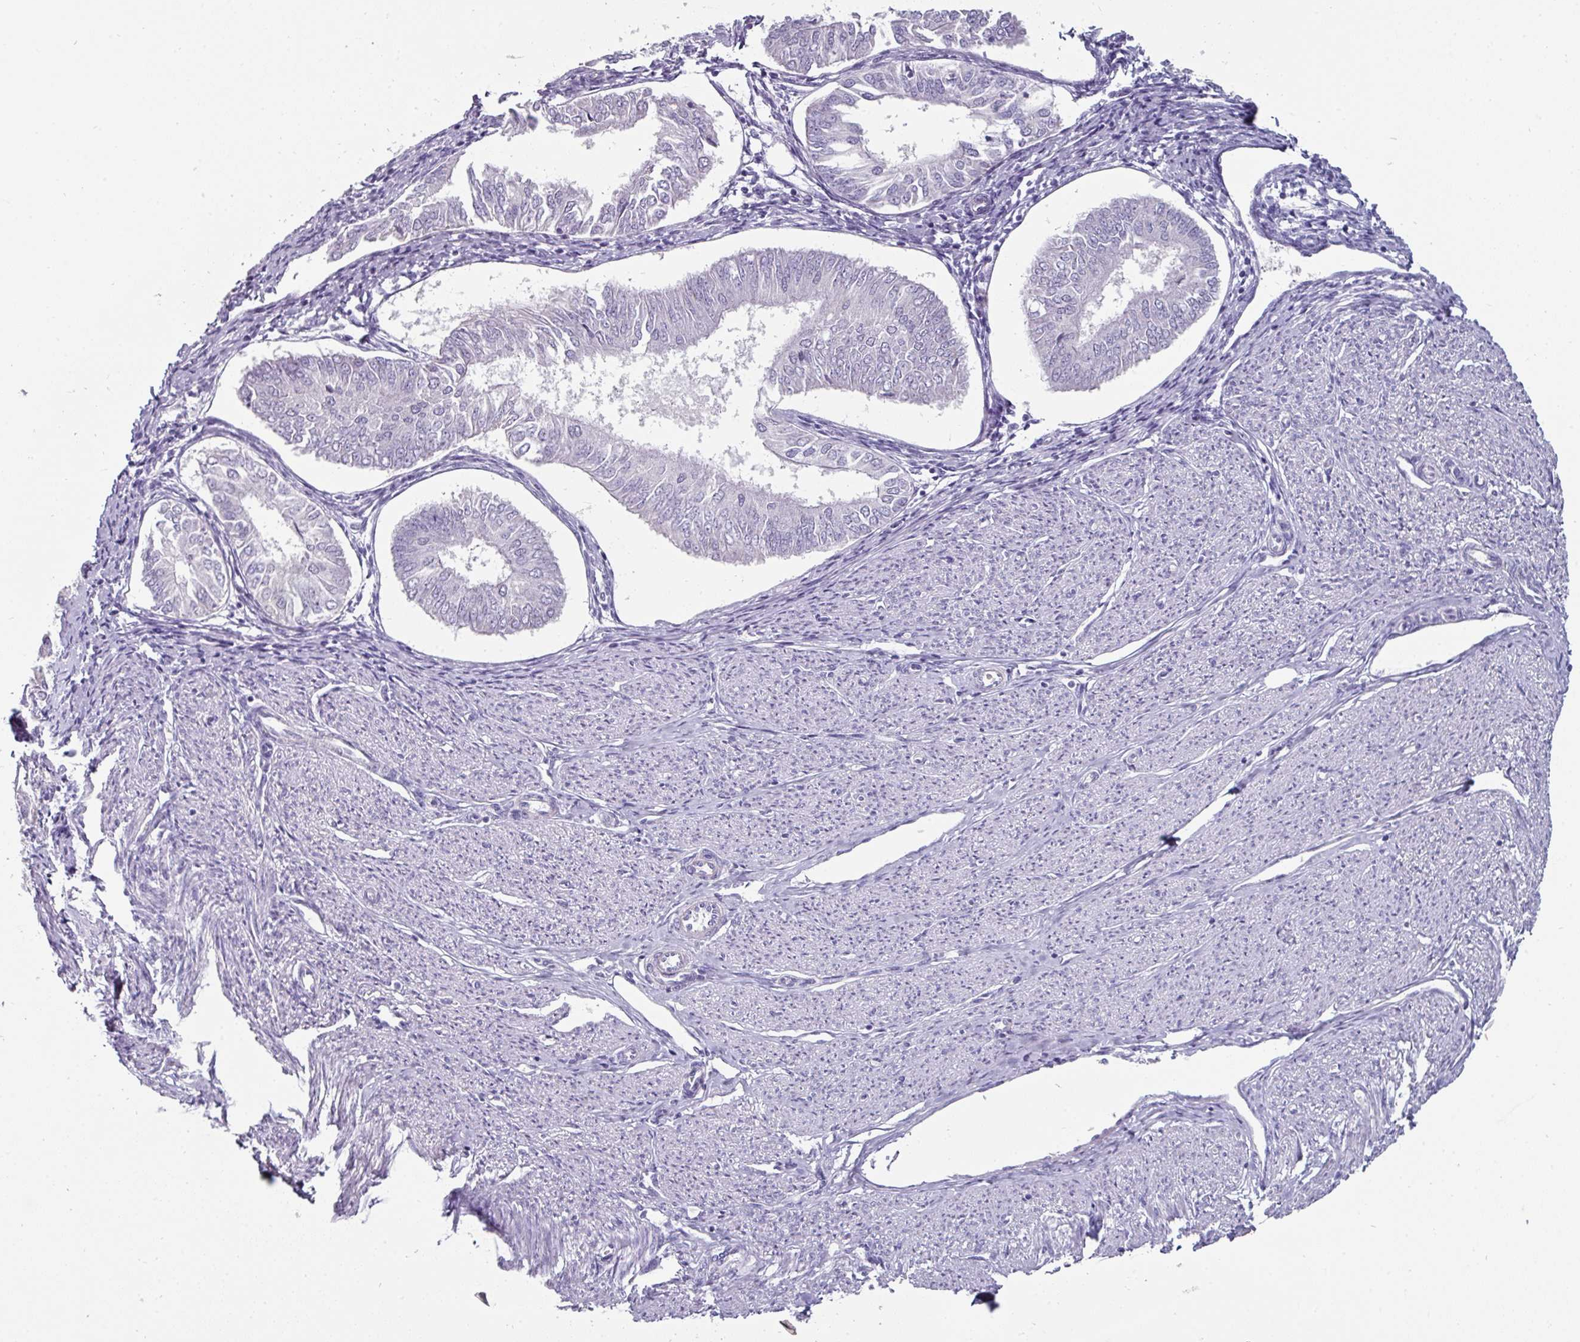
{"staining": {"intensity": "negative", "quantity": "none", "location": "none"}, "tissue": "endometrial cancer", "cell_type": "Tumor cells", "image_type": "cancer", "snomed": [{"axis": "morphology", "description": "Adenocarcinoma, NOS"}, {"axis": "topography", "description": "Endometrium"}], "caption": "Endometrial adenocarcinoma was stained to show a protein in brown. There is no significant staining in tumor cells.", "gene": "EYA3", "patient": {"sex": "female", "age": 58}}